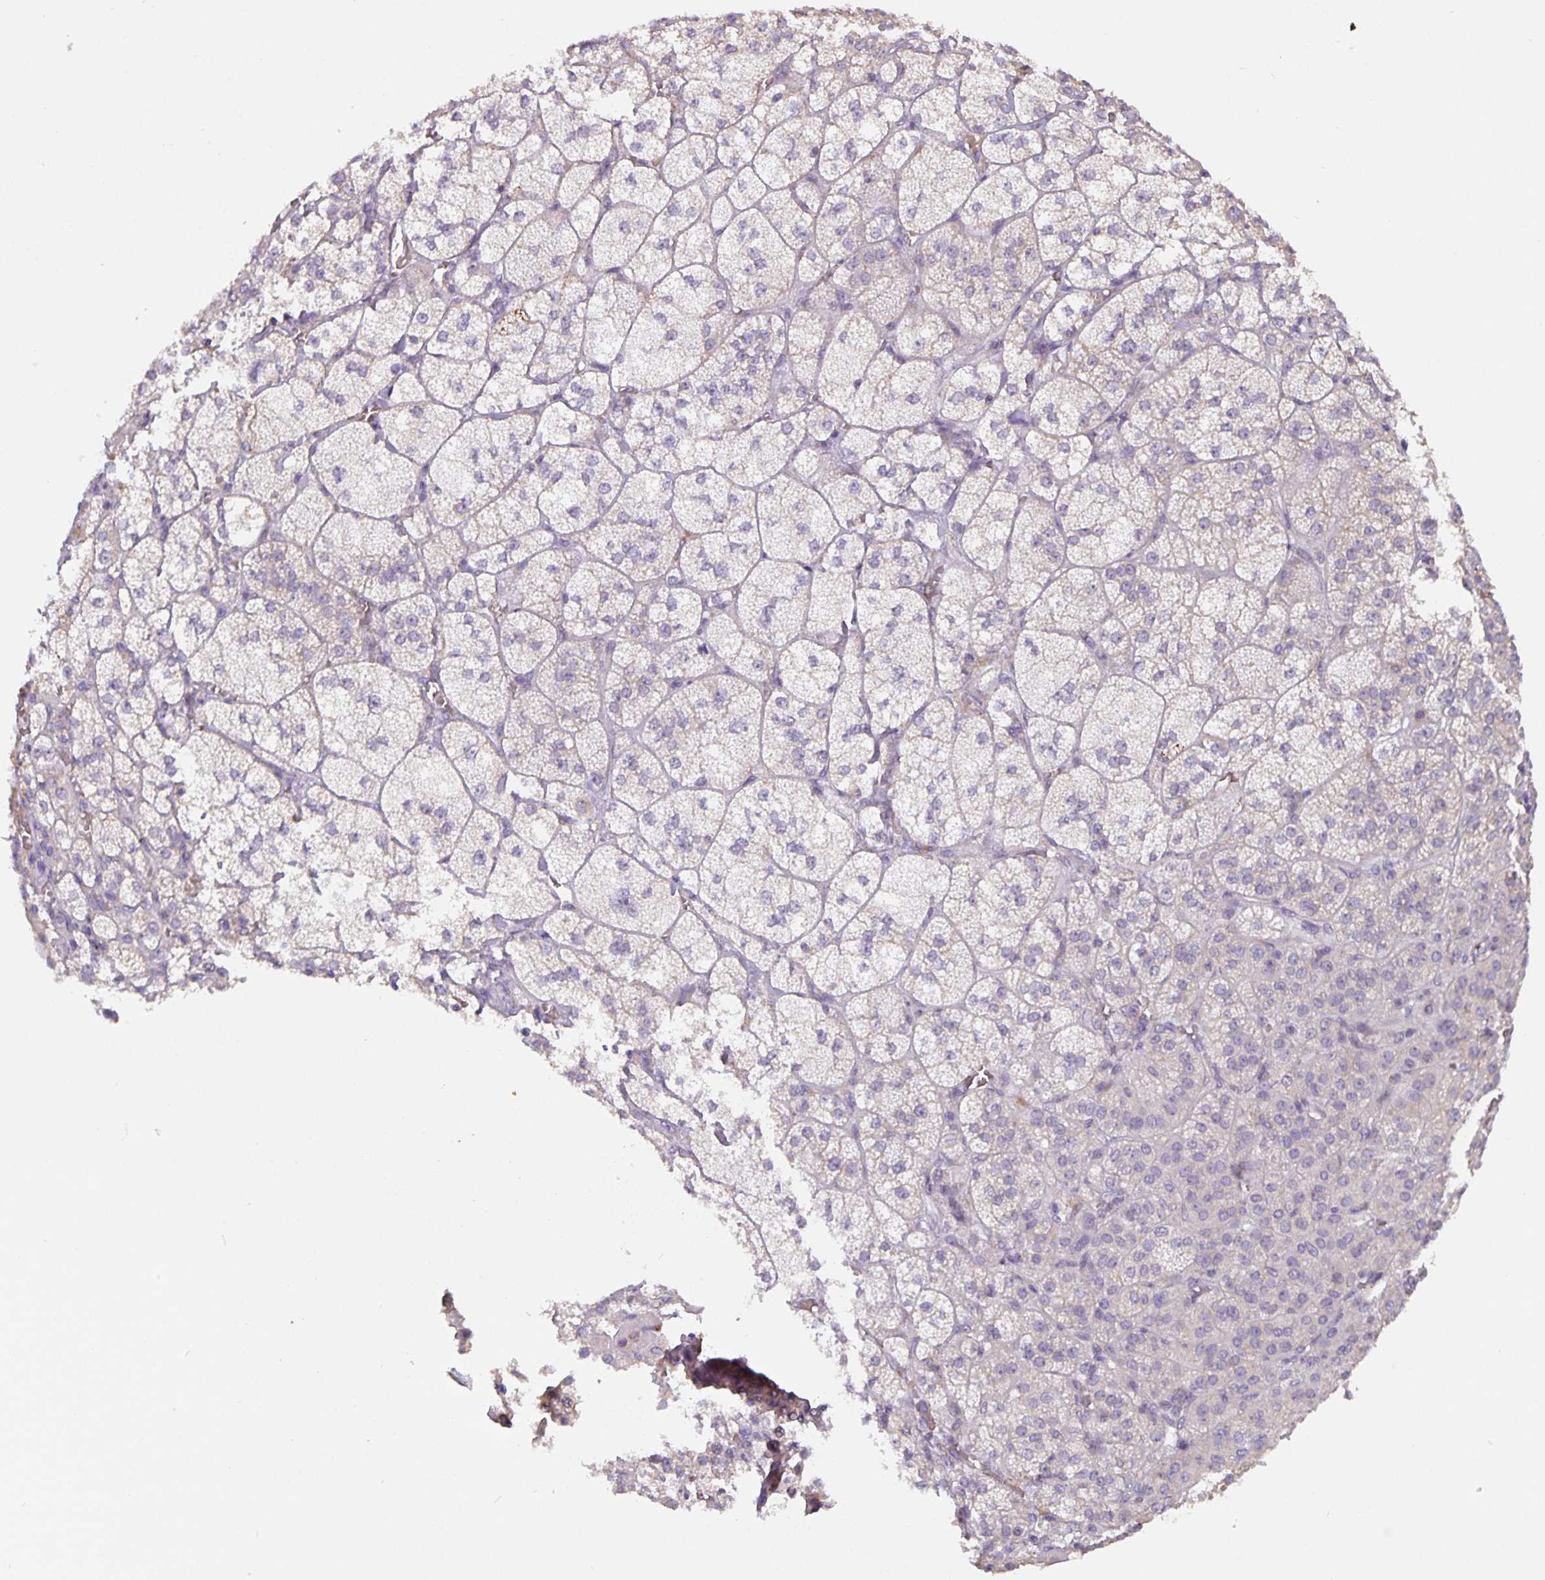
{"staining": {"intensity": "moderate", "quantity": "25%-75%", "location": "cytoplasmic/membranous"}, "tissue": "adrenal gland", "cell_type": "Glandular cells", "image_type": "normal", "snomed": [{"axis": "morphology", "description": "Normal tissue, NOS"}, {"axis": "topography", "description": "Adrenal gland"}], "caption": "Protein staining reveals moderate cytoplasmic/membranous expression in approximately 25%-75% of glandular cells in benign adrenal gland.", "gene": "TMEM71", "patient": {"sex": "female", "age": 60}}